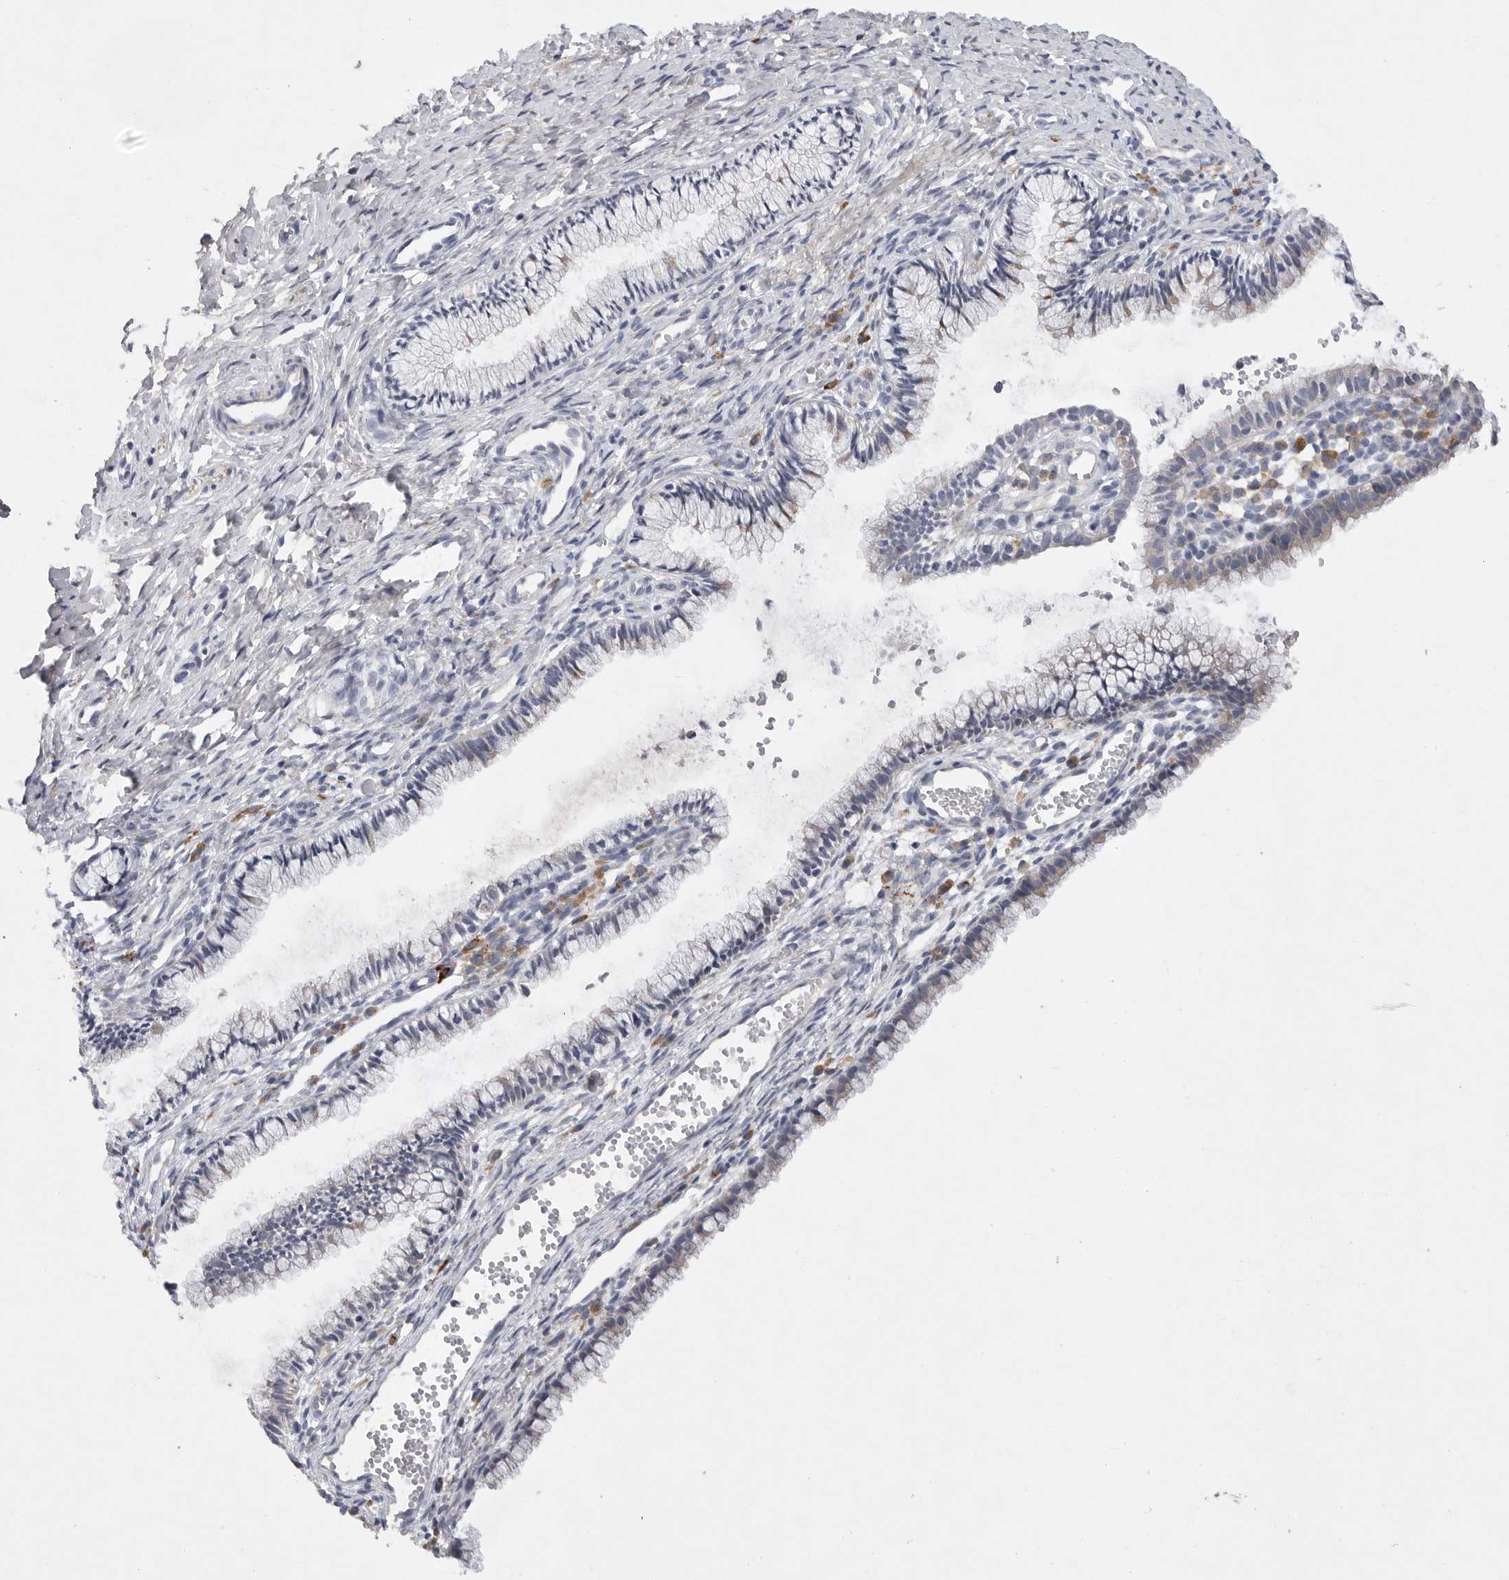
{"staining": {"intensity": "weak", "quantity": "<25%", "location": "cytoplasmic/membranous"}, "tissue": "cervix", "cell_type": "Glandular cells", "image_type": "normal", "snomed": [{"axis": "morphology", "description": "Normal tissue, NOS"}, {"axis": "topography", "description": "Cervix"}], "caption": "Photomicrograph shows no protein positivity in glandular cells of benign cervix.", "gene": "EDEM3", "patient": {"sex": "female", "age": 27}}